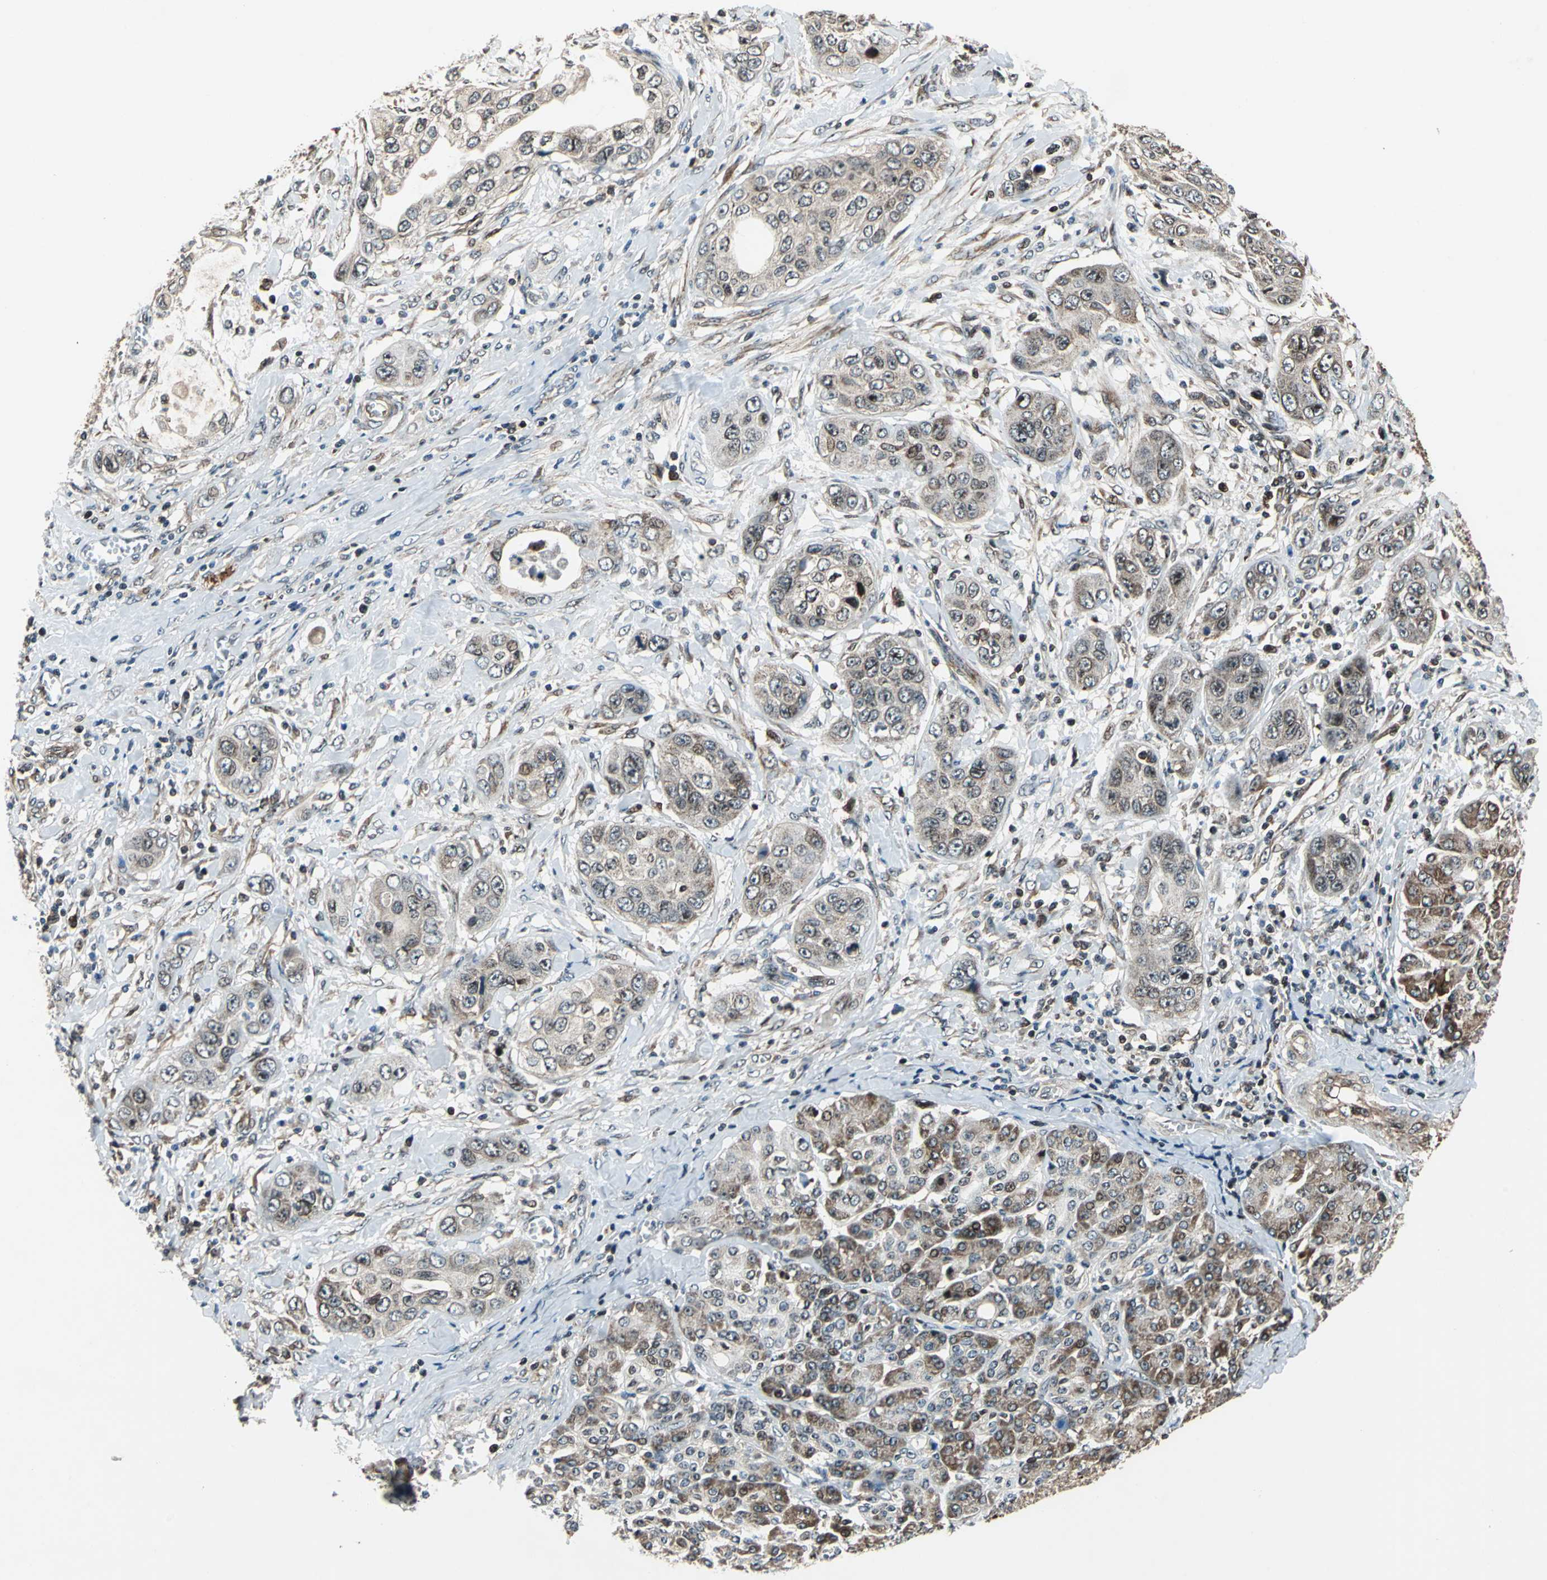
{"staining": {"intensity": "moderate", "quantity": "<25%", "location": "cytoplasmic/membranous,nuclear"}, "tissue": "pancreatic cancer", "cell_type": "Tumor cells", "image_type": "cancer", "snomed": [{"axis": "morphology", "description": "Adenocarcinoma, NOS"}, {"axis": "topography", "description": "Pancreas"}], "caption": "Immunohistochemical staining of human adenocarcinoma (pancreatic) demonstrates low levels of moderate cytoplasmic/membranous and nuclear expression in about <25% of tumor cells. The staining is performed using DAB brown chromogen to label protein expression. The nuclei are counter-stained blue using hematoxylin.", "gene": "AATF", "patient": {"sex": "female", "age": 70}}